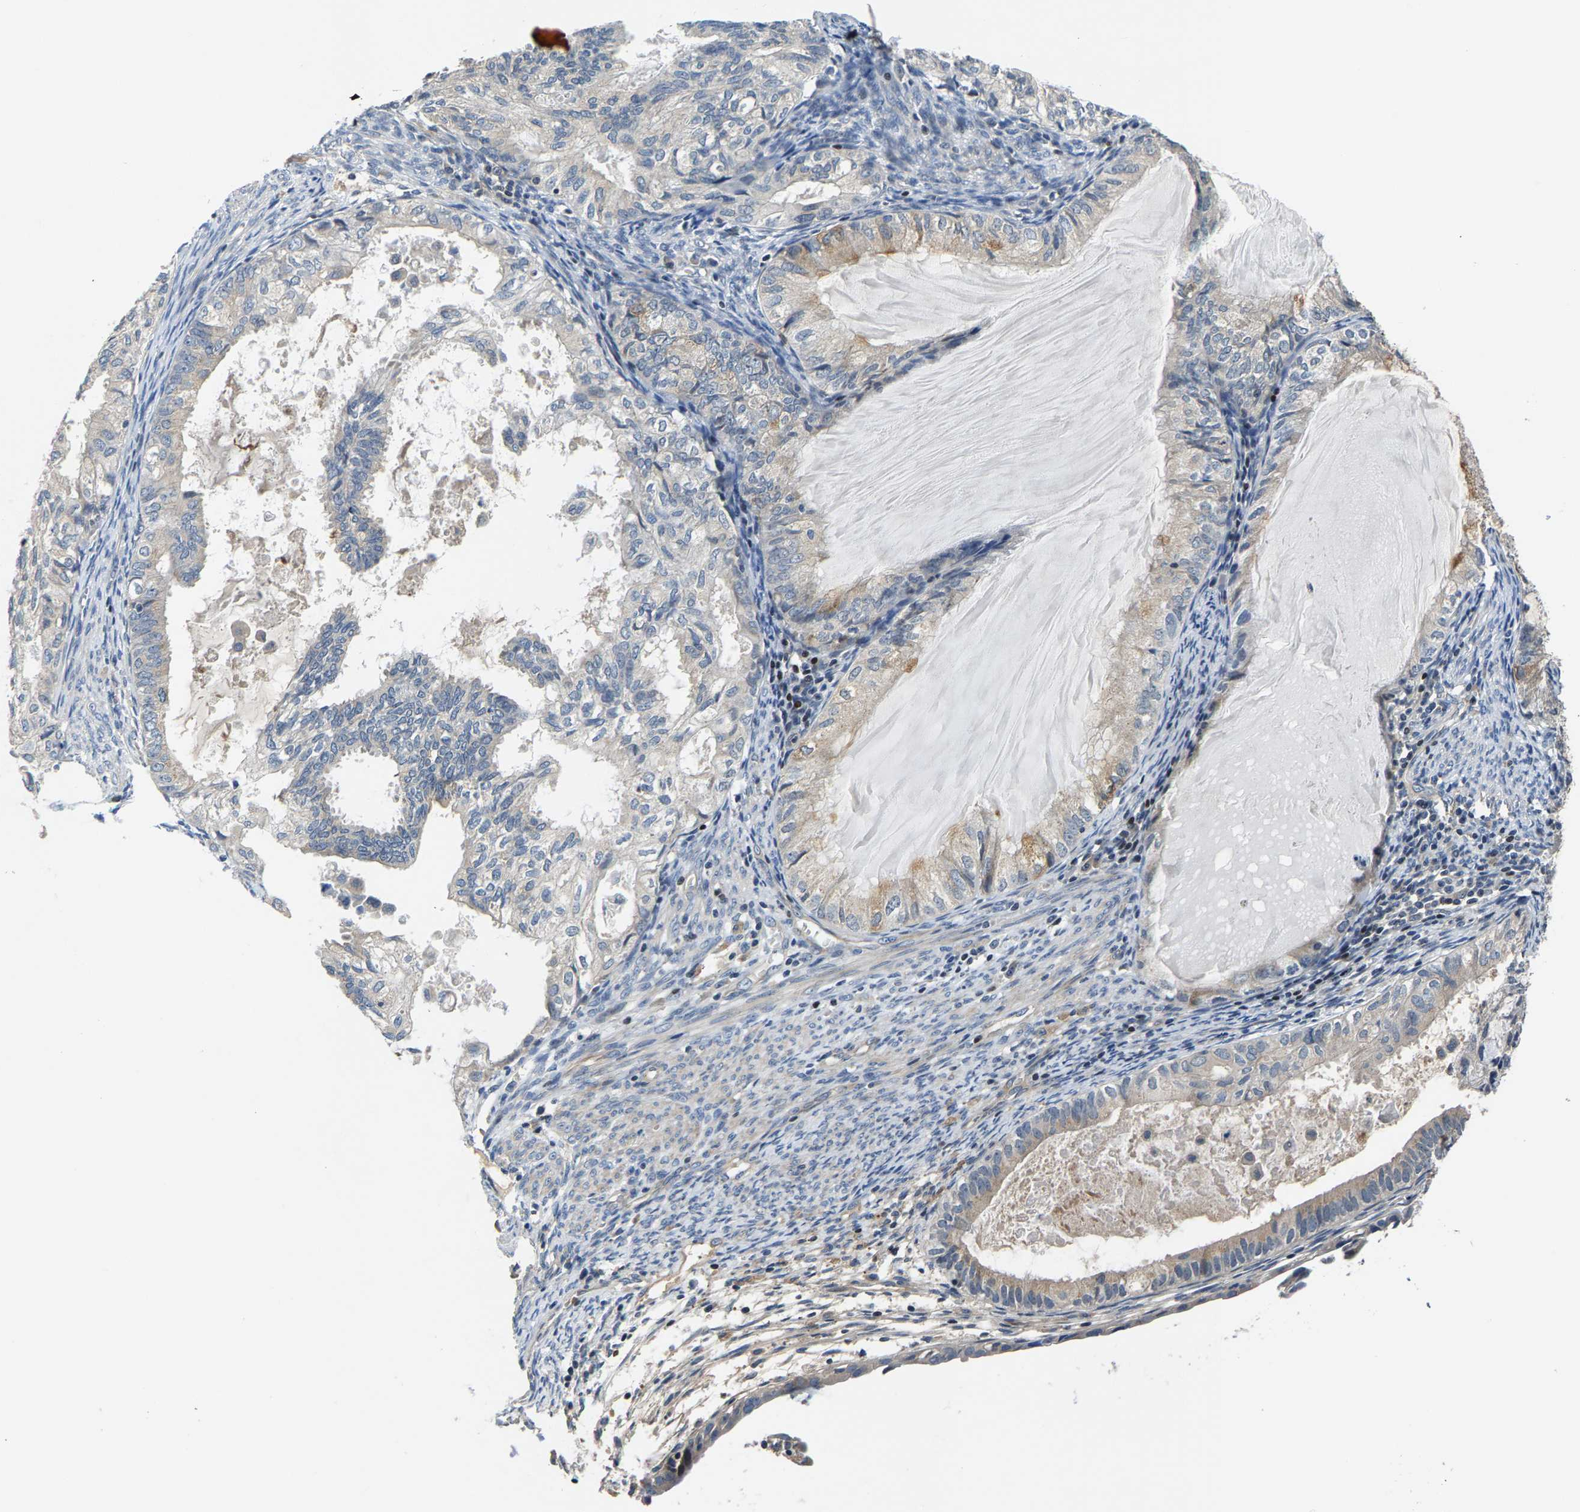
{"staining": {"intensity": "weak", "quantity": "<25%", "location": "cytoplasmic/membranous"}, "tissue": "cervical cancer", "cell_type": "Tumor cells", "image_type": "cancer", "snomed": [{"axis": "morphology", "description": "Normal tissue, NOS"}, {"axis": "morphology", "description": "Adenocarcinoma, NOS"}, {"axis": "topography", "description": "Cervix"}, {"axis": "topography", "description": "Endometrium"}], "caption": "An image of cervical cancer stained for a protein exhibits no brown staining in tumor cells. The staining is performed using DAB brown chromogen with nuclei counter-stained in using hematoxylin.", "gene": "AGBL3", "patient": {"sex": "female", "age": 86}}